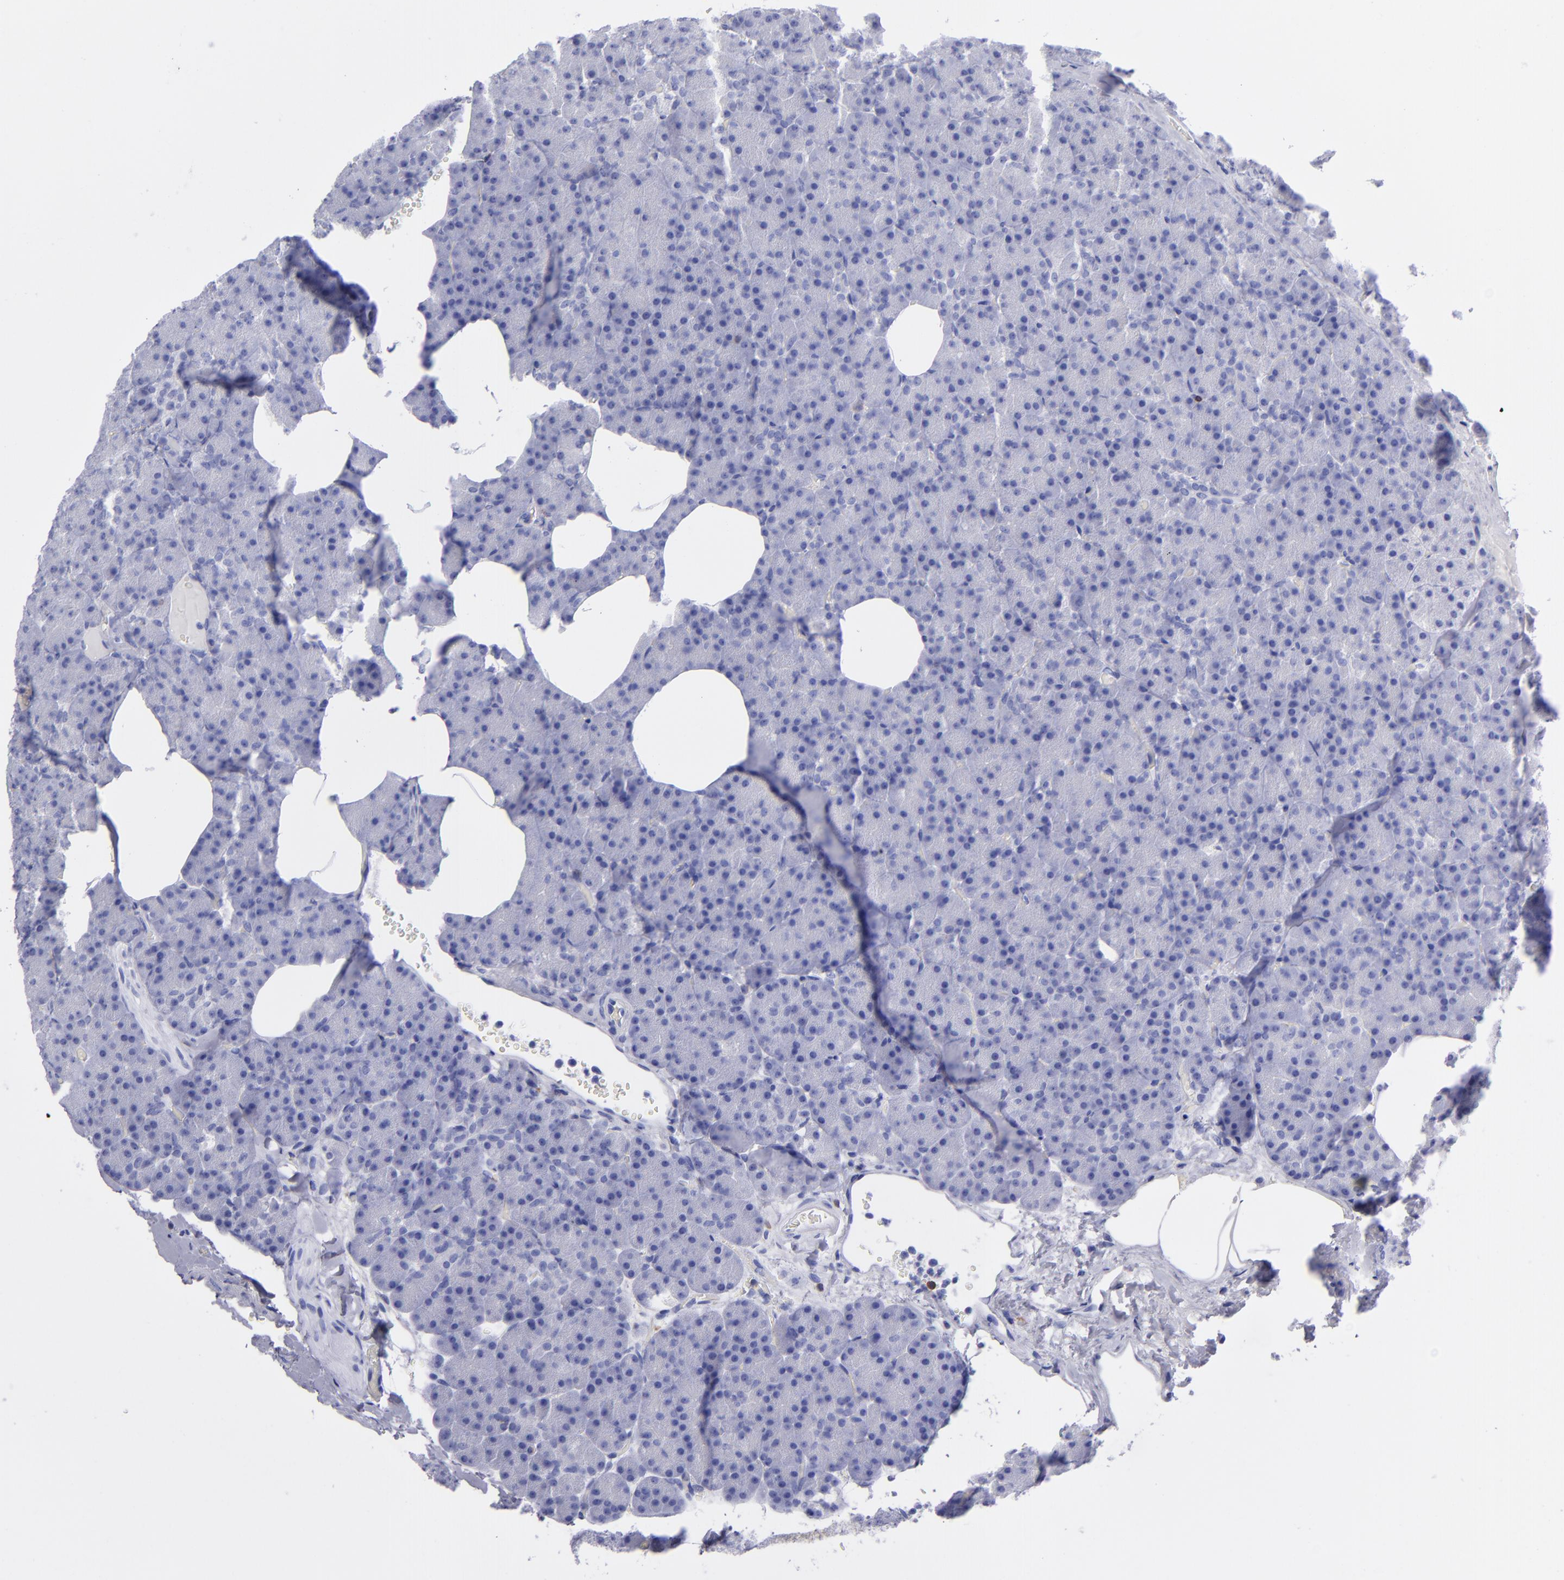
{"staining": {"intensity": "negative", "quantity": "none", "location": "none"}, "tissue": "pancreas", "cell_type": "Exocrine glandular cells", "image_type": "normal", "snomed": [{"axis": "morphology", "description": "Normal tissue, NOS"}, {"axis": "topography", "description": "Pancreas"}], "caption": "Immunohistochemistry (IHC) photomicrograph of benign pancreas: pancreas stained with DAB (3,3'-diaminobenzidine) displays no significant protein expression in exocrine glandular cells. Brightfield microscopy of immunohistochemistry stained with DAB (brown) and hematoxylin (blue), captured at high magnification.", "gene": "CD6", "patient": {"sex": "female", "age": 35}}